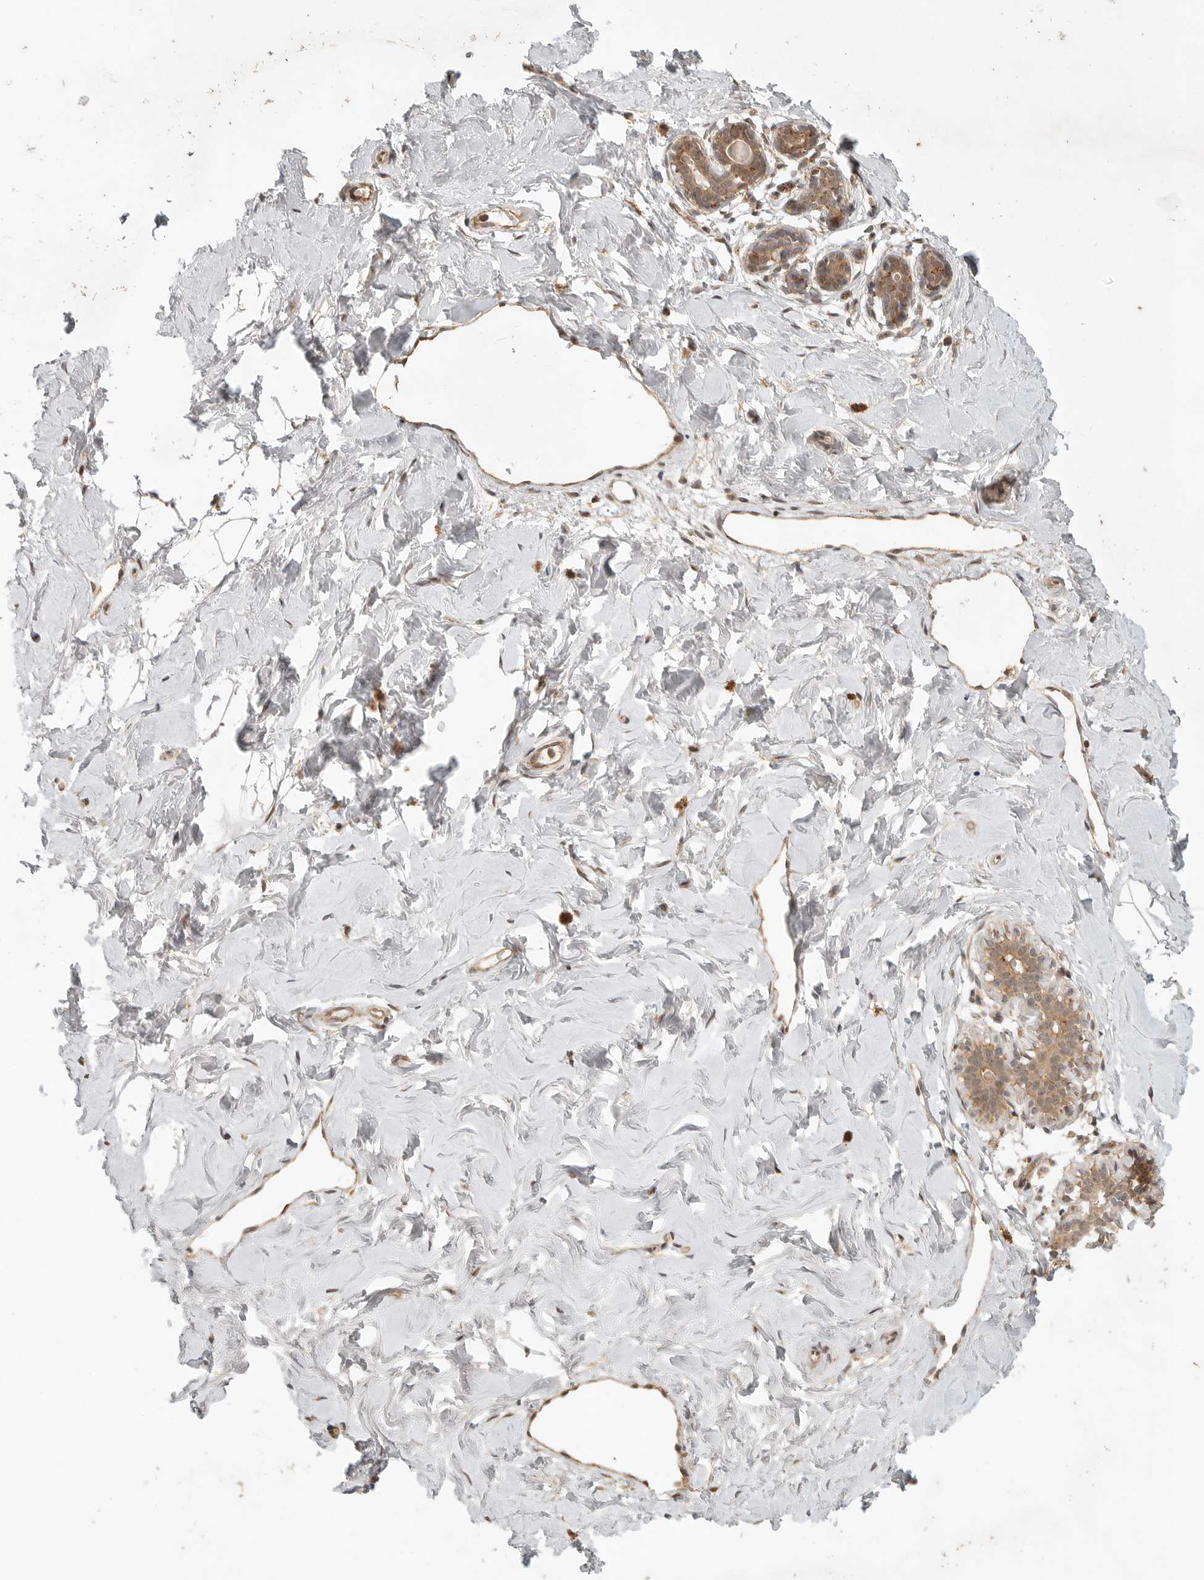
{"staining": {"intensity": "negative", "quantity": "none", "location": "none"}, "tissue": "breast", "cell_type": "Adipocytes", "image_type": "normal", "snomed": [{"axis": "morphology", "description": "Normal tissue, NOS"}, {"axis": "morphology", "description": "Adenoma, NOS"}, {"axis": "topography", "description": "Breast"}], "caption": "Immunohistochemistry photomicrograph of unremarkable breast stained for a protein (brown), which displays no expression in adipocytes.", "gene": "ZNF232", "patient": {"sex": "female", "age": 23}}